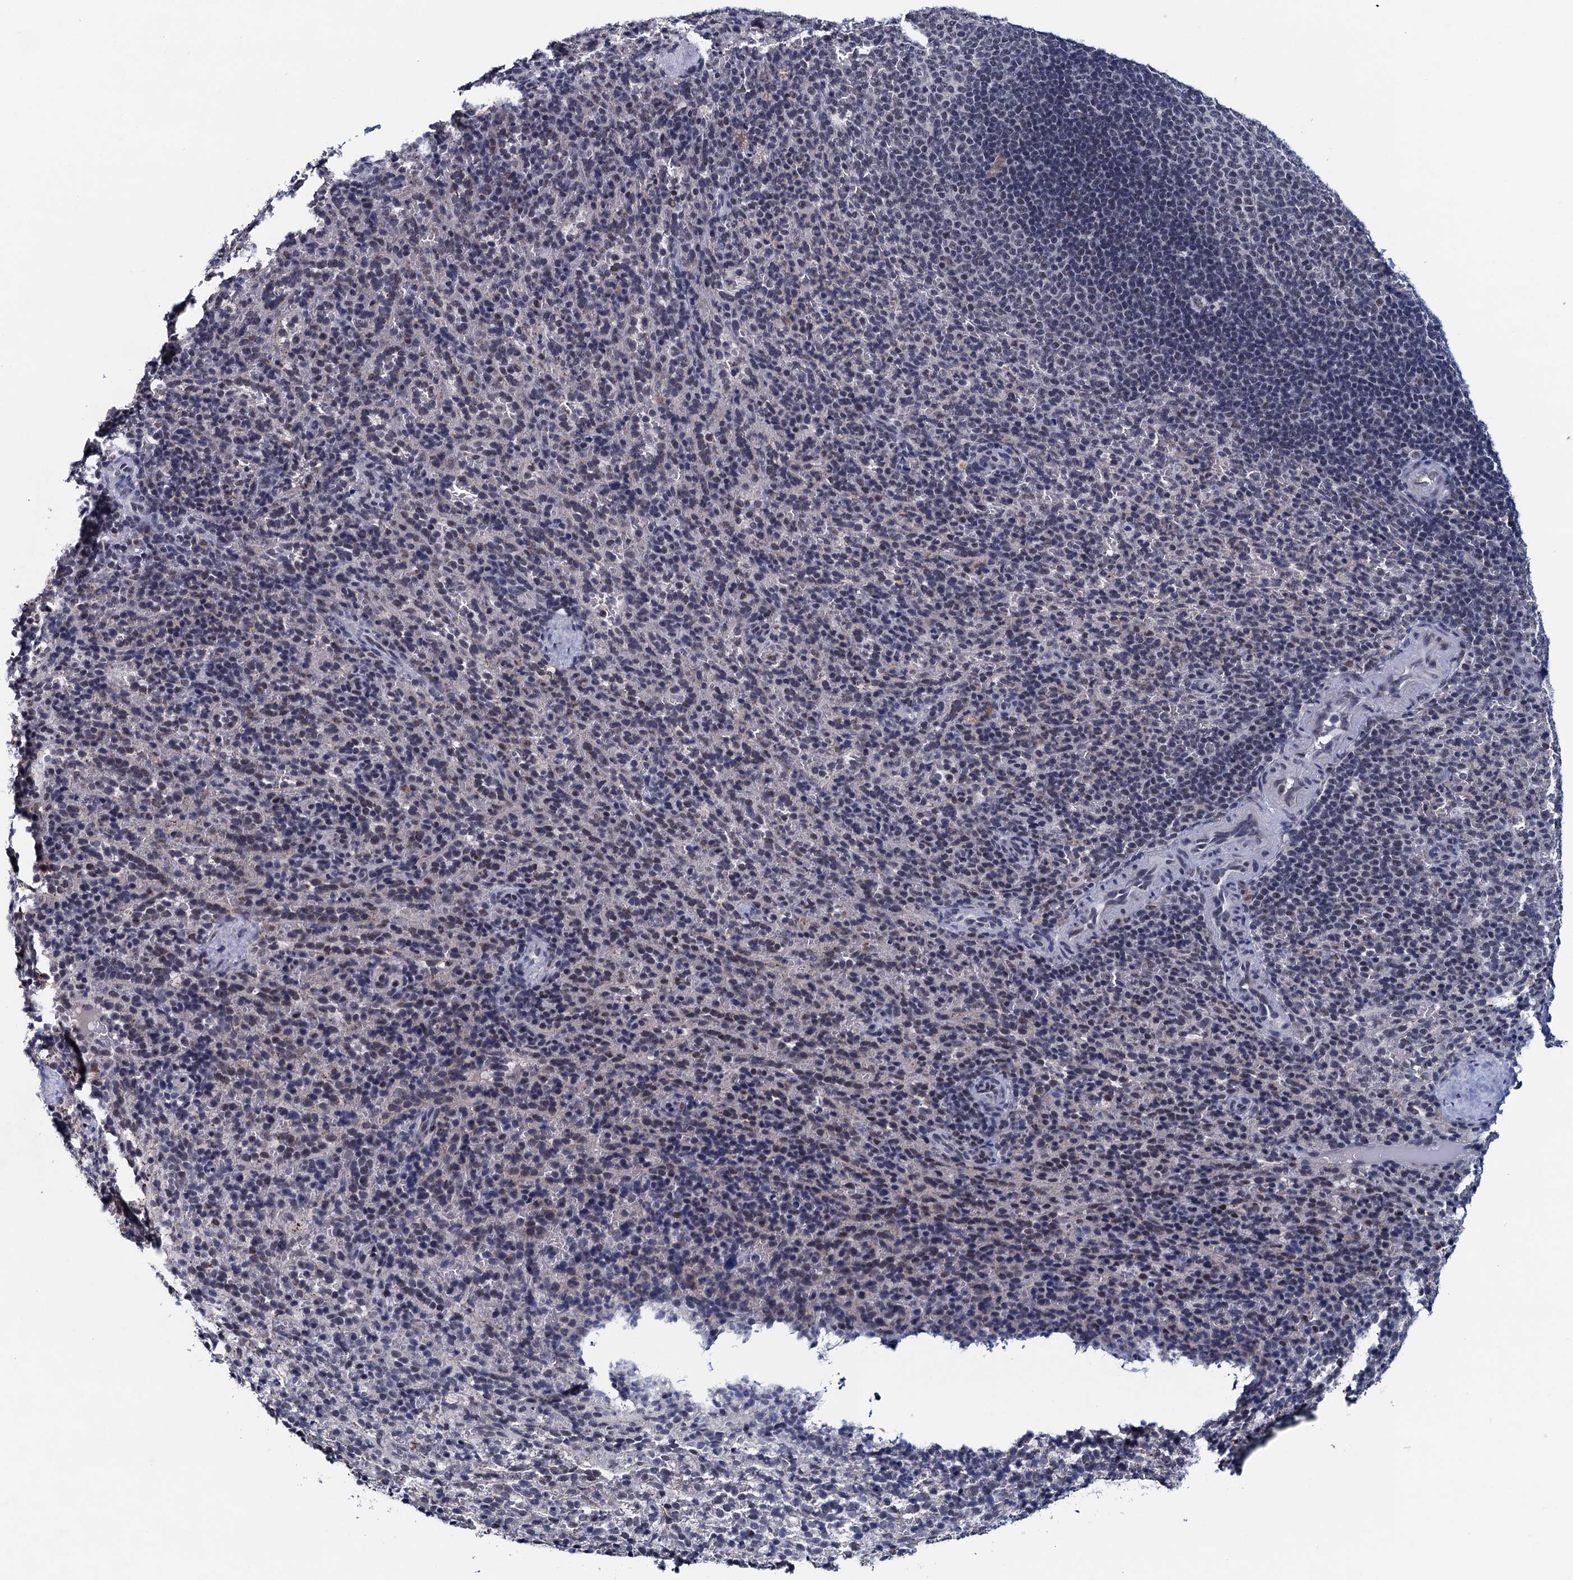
{"staining": {"intensity": "negative", "quantity": "none", "location": "none"}, "tissue": "spleen", "cell_type": "Cells in red pulp", "image_type": "normal", "snomed": [{"axis": "morphology", "description": "Normal tissue, NOS"}, {"axis": "topography", "description": "Spleen"}], "caption": "A high-resolution micrograph shows immunohistochemistry staining of normal spleen, which shows no significant staining in cells in red pulp. (DAB (3,3'-diaminobenzidine) IHC visualized using brightfield microscopy, high magnification).", "gene": "FNBP4", "patient": {"sex": "female", "age": 21}}